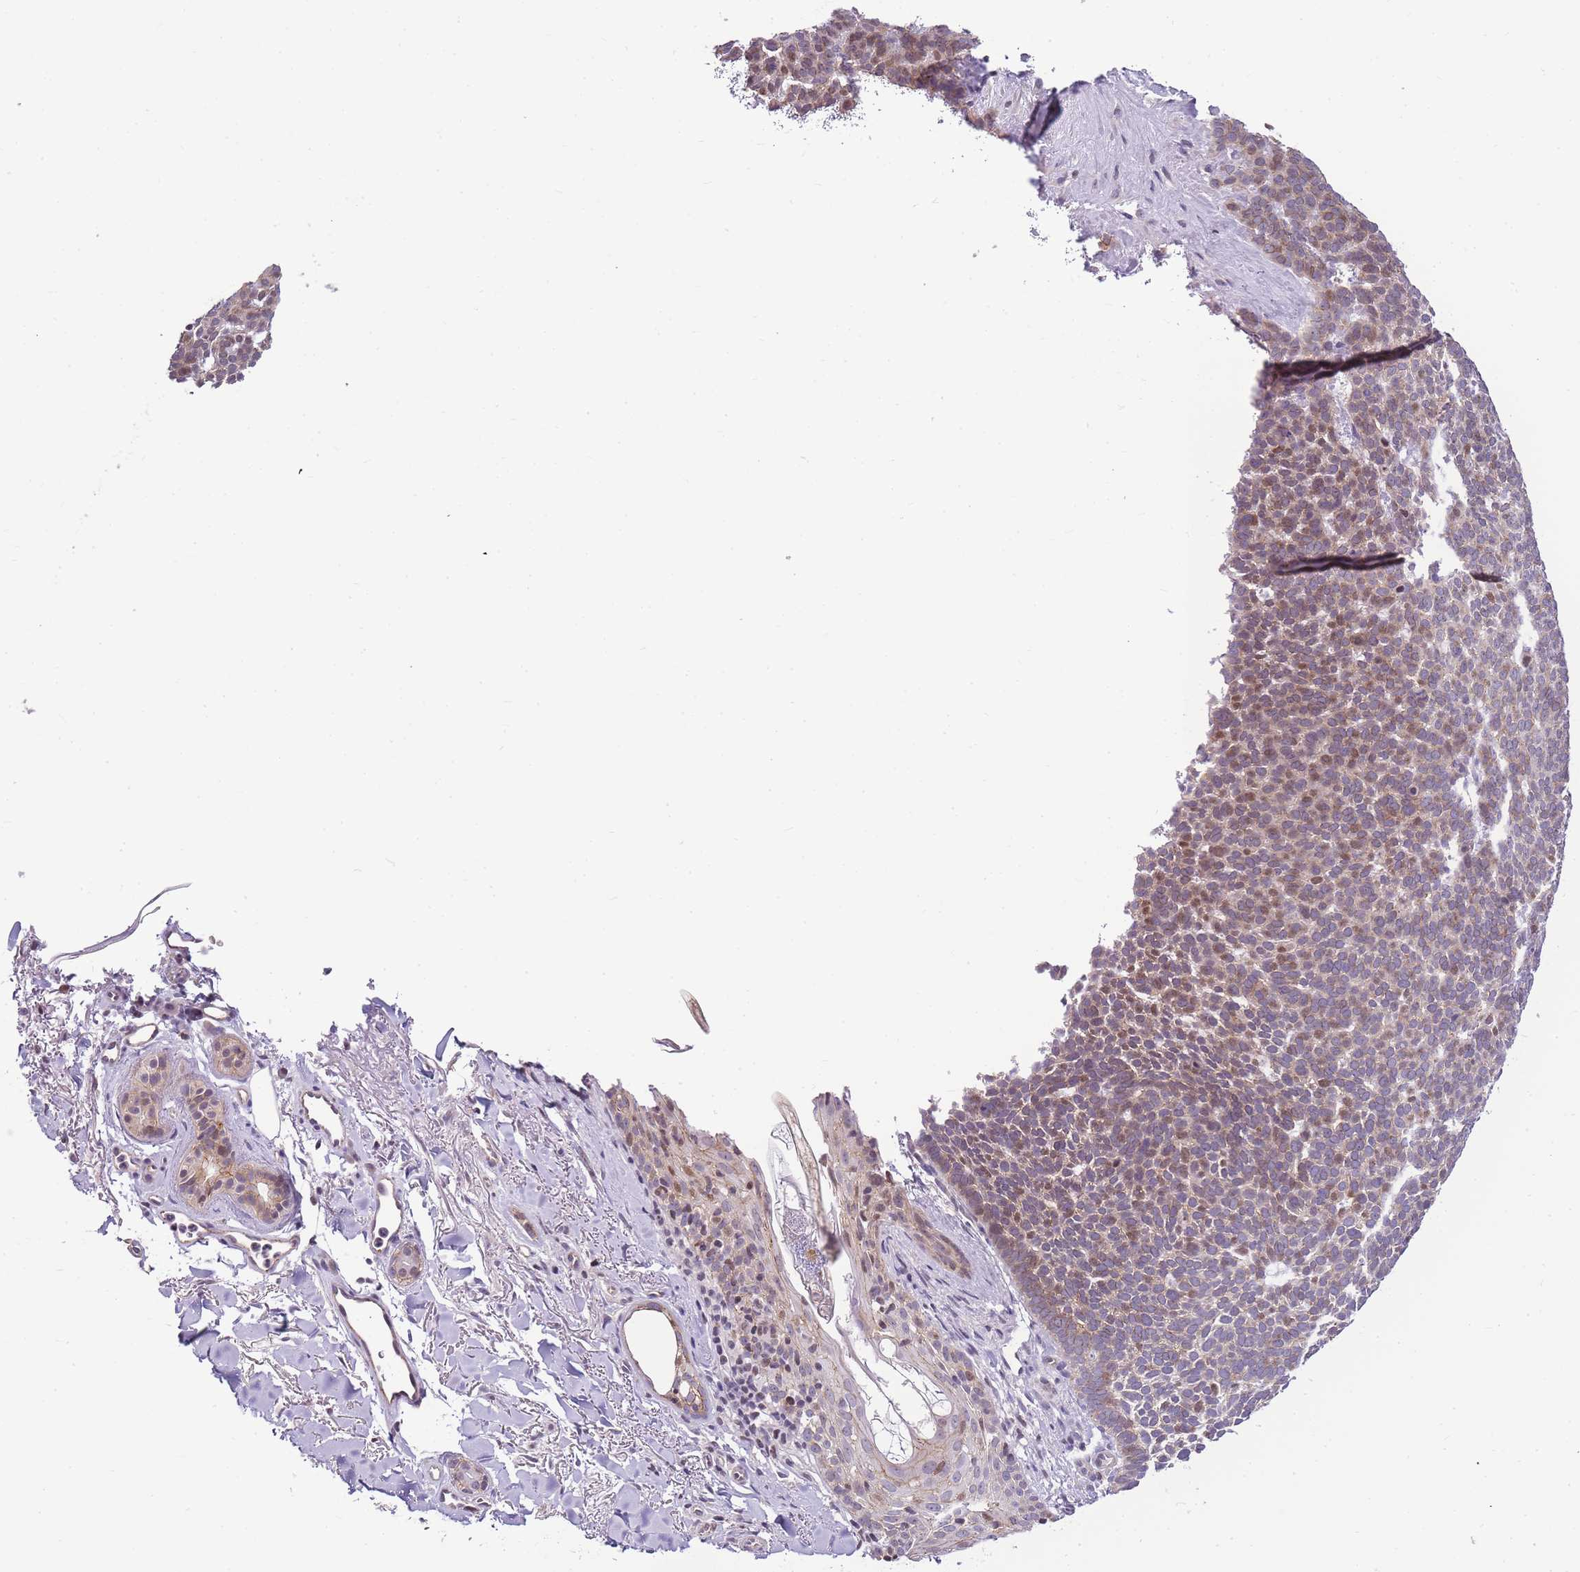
{"staining": {"intensity": "weak", "quantity": "<25%", "location": "nuclear"}, "tissue": "skin cancer", "cell_type": "Tumor cells", "image_type": "cancer", "snomed": [{"axis": "morphology", "description": "Basal cell carcinoma"}, {"axis": "topography", "description": "Skin"}], "caption": "Tumor cells show no significant staining in basal cell carcinoma (skin).", "gene": "CLBA1", "patient": {"sex": "female", "age": 77}}